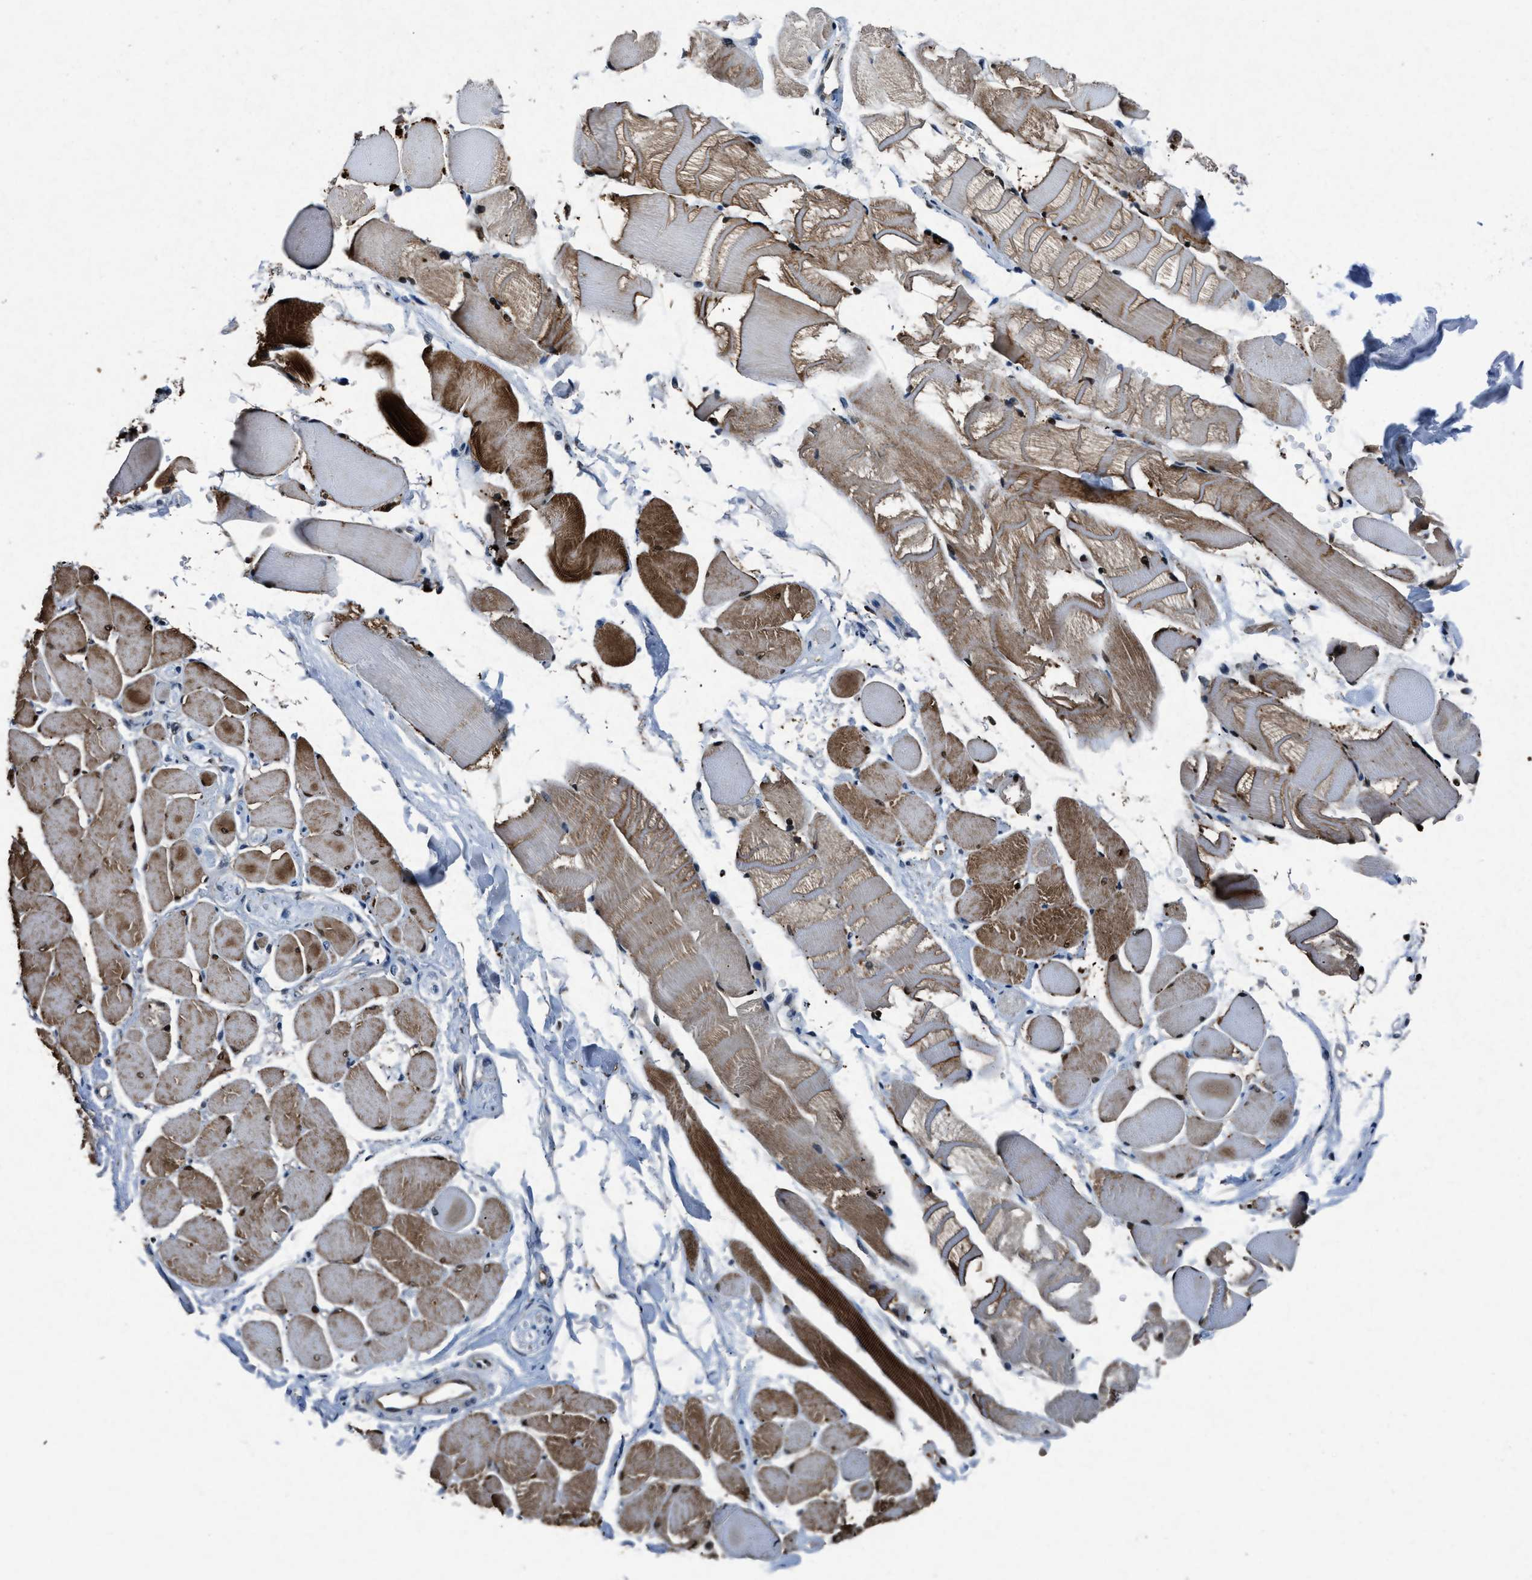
{"staining": {"intensity": "strong", "quantity": ">75%", "location": "cytoplasmic/membranous,nuclear"}, "tissue": "skeletal muscle", "cell_type": "Myocytes", "image_type": "normal", "snomed": [{"axis": "morphology", "description": "Normal tissue, NOS"}, {"axis": "topography", "description": "Skeletal muscle"}, {"axis": "topography", "description": "Peripheral nerve tissue"}], "caption": "Immunohistochemical staining of normal human skeletal muscle displays >75% levels of strong cytoplasmic/membranous,nuclear protein expression in about >75% of myocytes.", "gene": "PHLDA1", "patient": {"sex": "female", "age": 84}}